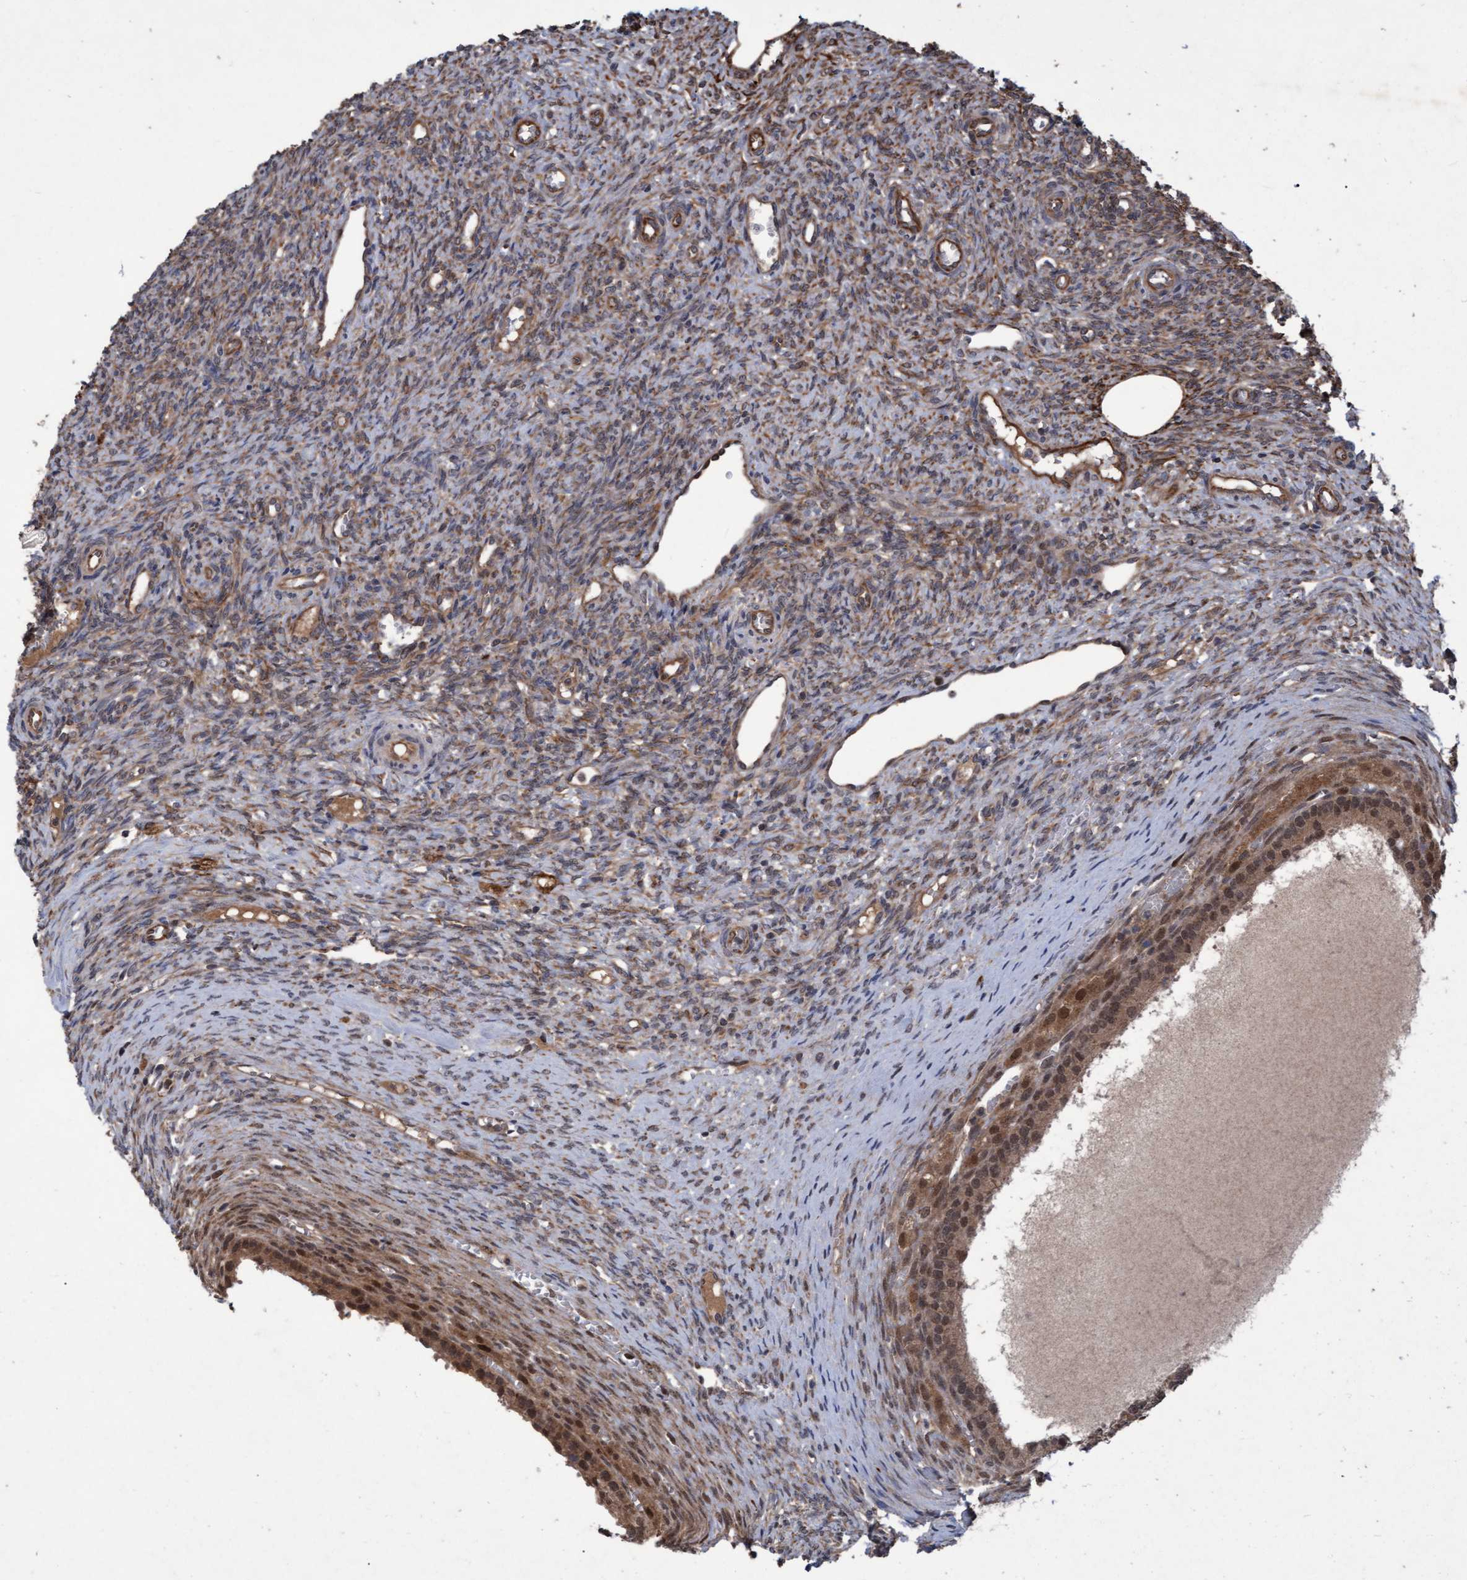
{"staining": {"intensity": "moderate", "quantity": "25%-75%", "location": "cytoplasmic/membranous"}, "tissue": "ovary", "cell_type": "Ovarian stroma cells", "image_type": "normal", "snomed": [{"axis": "morphology", "description": "Normal tissue, NOS"}, {"axis": "topography", "description": "Ovary"}], "caption": "Immunohistochemical staining of benign ovary demonstrates 25%-75% levels of moderate cytoplasmic/membranous protein staining in about 25%-75% of ovarian stroma cells. (DAB (3,3'-diaminobenzidine) IHC, brown staining for protein, blue staining for nuclei).", "gene": "PSMB6", "patient": {"sex": "female", "age": 41}}